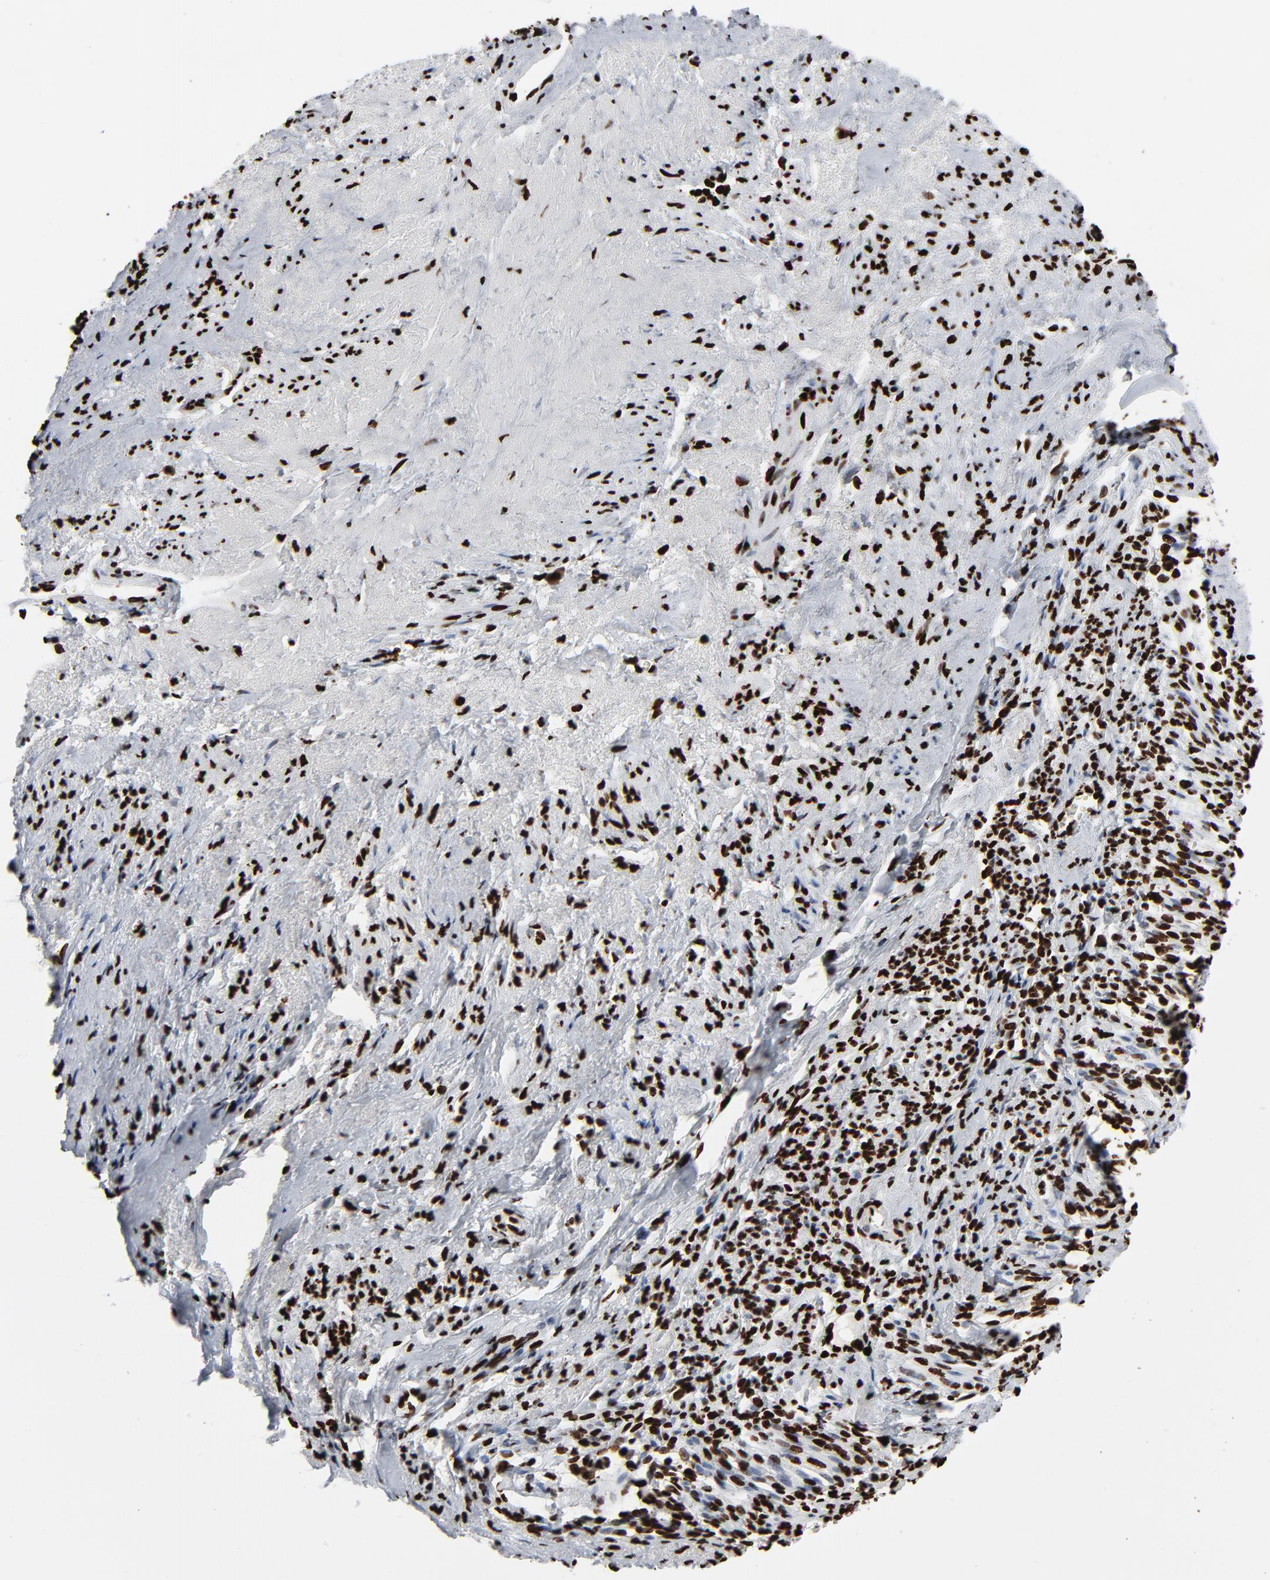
{"staining": {"intensity": "strong", "quantity": ">75%", "location": "nuclear"}, "tissue": "endometrial cancer", "cell_type": "Tumor cells", "image_type": "cancer", "snomed": [{"axis": "morphology", "description": "Adenocarcinoma, NOS"}, {"axis": "topography", "description": "Endometrium"}], "caption": "Adenocarcinoma (endometrial) stained with a protein marker demonstrates strong staining in tumor cells.", "gene": "H3-4", "patient": {"sex": "female", "age": 75}}